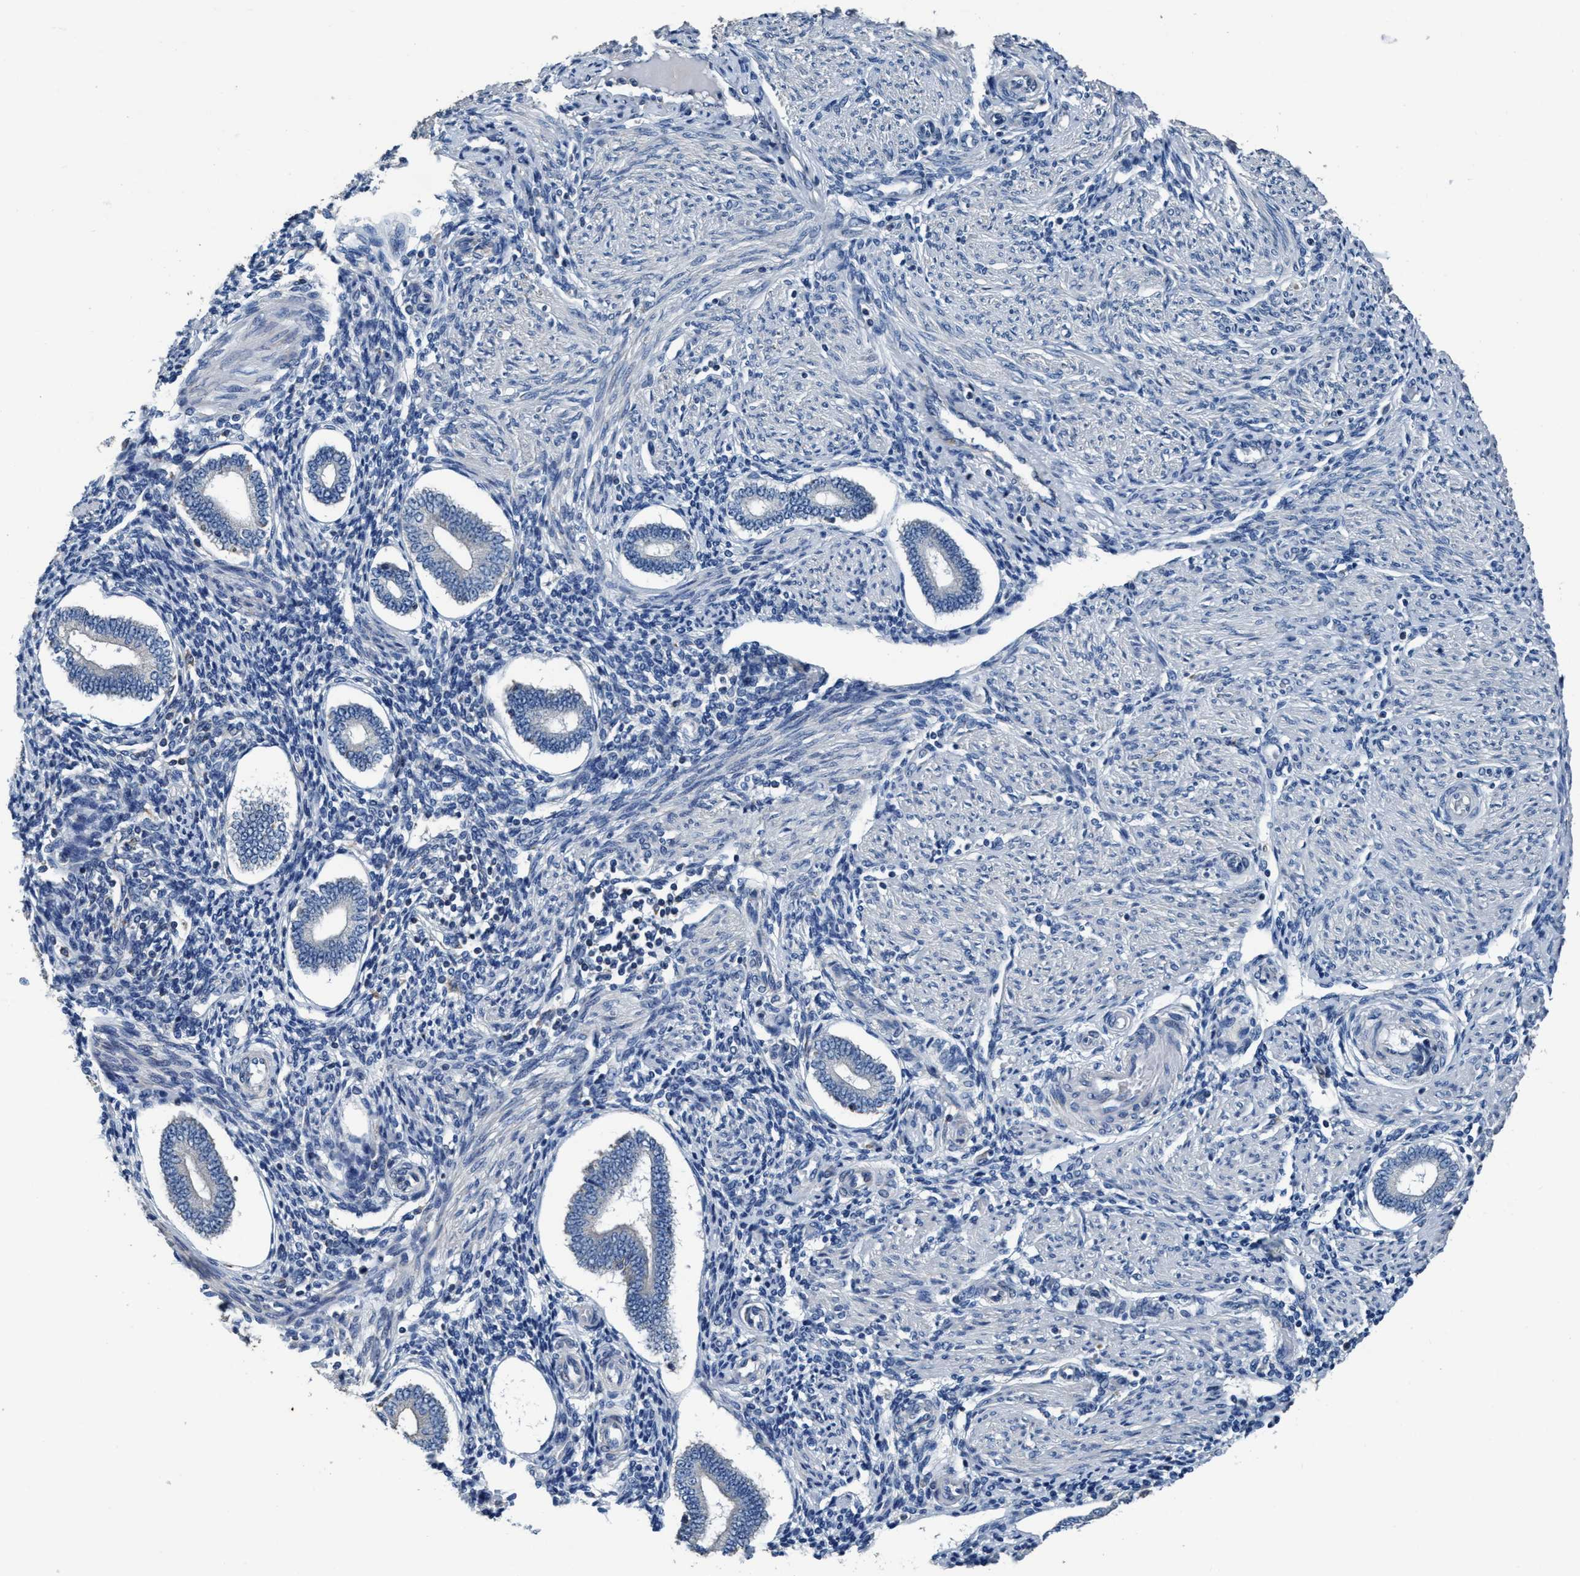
{"staining": {"intensity": "negative", "quantity": "none", "location": "none"}, "tissue": "endometrium", "cell_type": "Cells in endometrial stroma", "image_type": "normal", "snomed": [{"axis": "morphology", "description": "Normal tissue, NOS"}, {"axis": "topography", "description": "Endometrium"}], "caption": "The micrograph exhibits no staining of cells in endometrial stroma in normal endometrium.", "gene": "ANKFN1", "patient": {"sex": "female", "age": 42}}